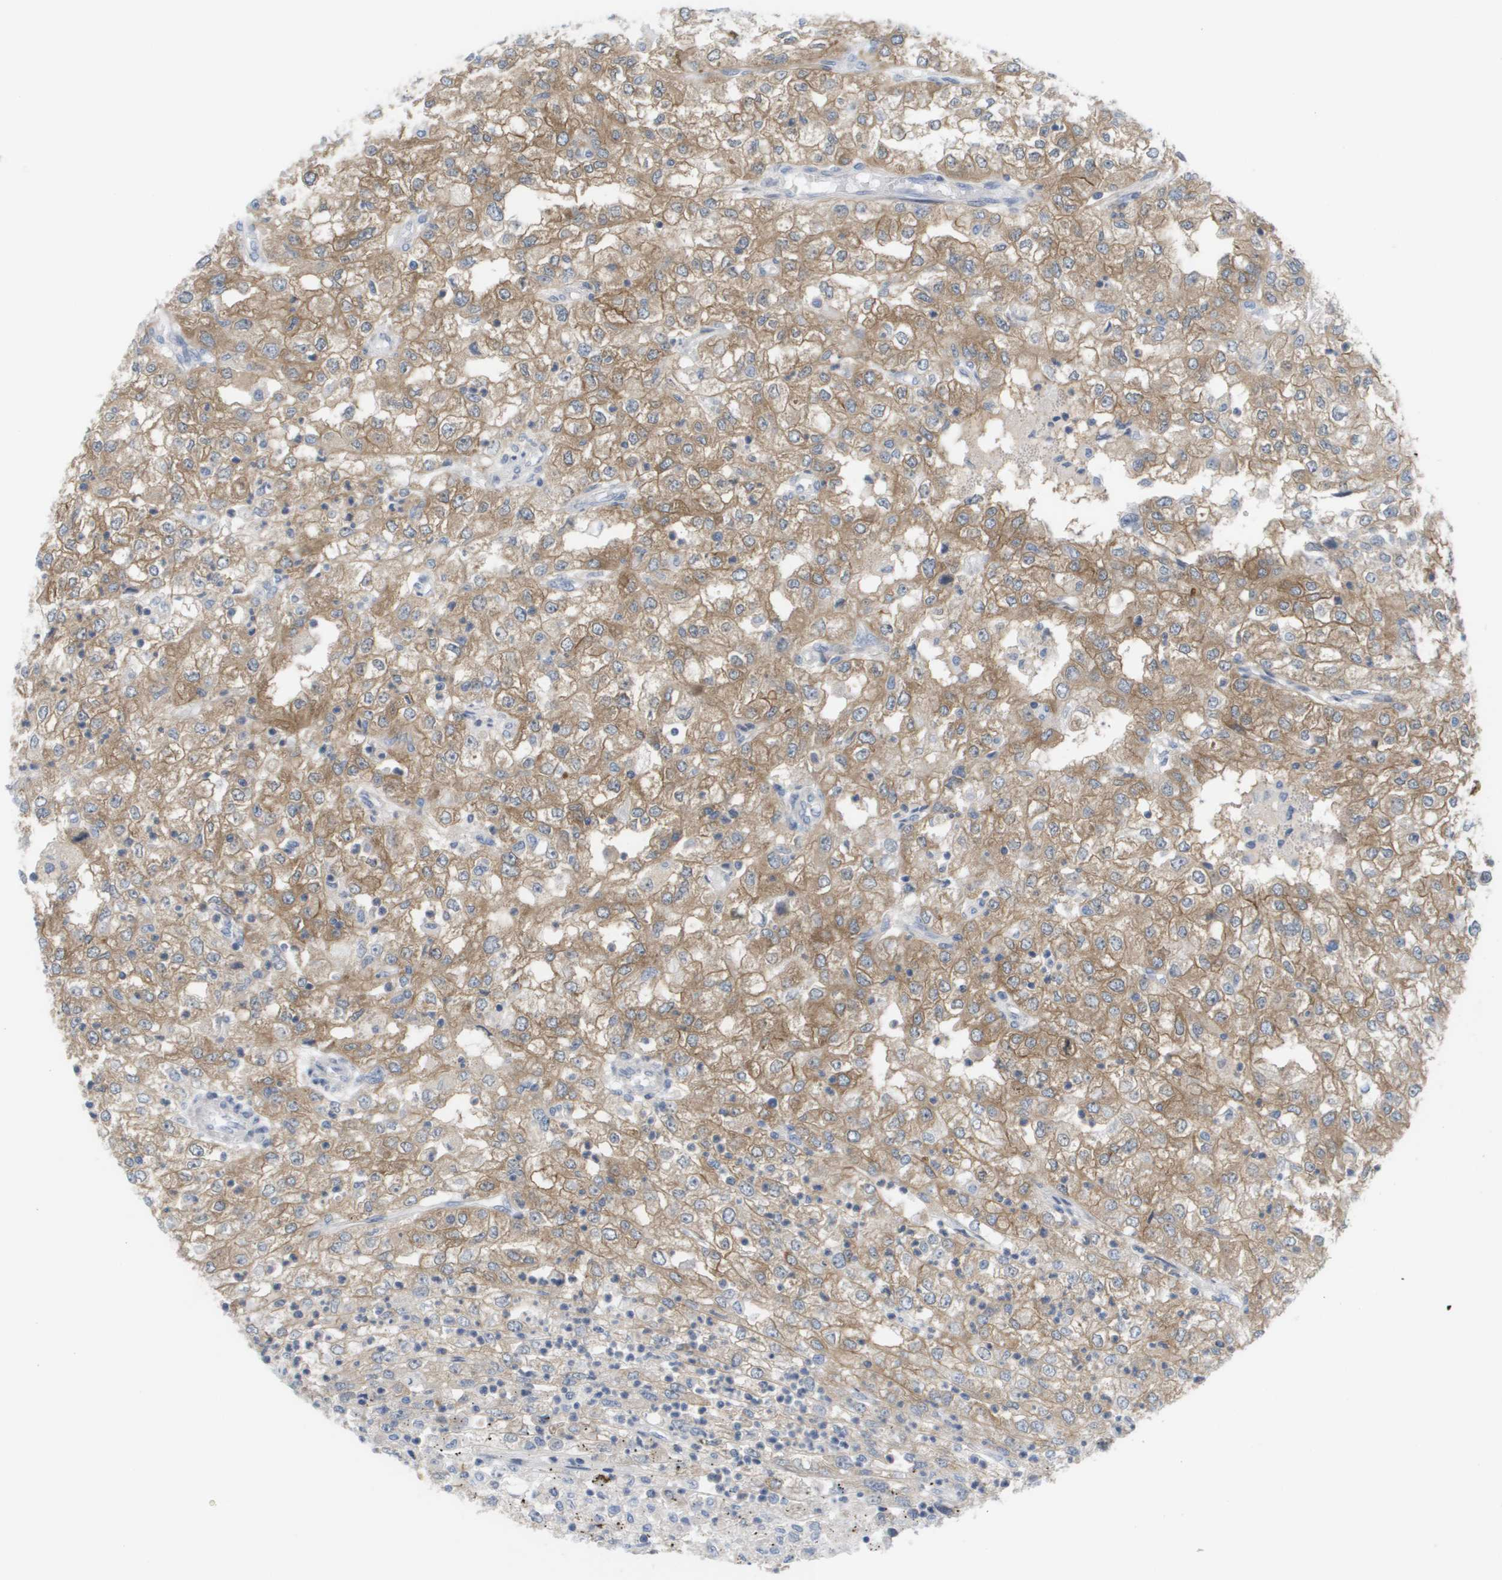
{"staining": {"intensity": "moderate", "quantity": ">75%", "location": "cytoplasmic/membranous"}, "tissue": "renal cancer", "cell_type": "Tumor cells", "image_type": "cancer", "snomed": [{"axis": "morphology", "description": "Adenocarcinoma, NOS"}, {"axis": "topography", "description": "Kidney"}], "caption": "There is medium levels of moderate cytoplasmic/membranous expression in tumor cells of renal adenocarcinoma, as demonstrated by immunohistochemical staining (brown color).", "gene": "MARCHF8", "patient": {"sex": "female", "age": 54}}